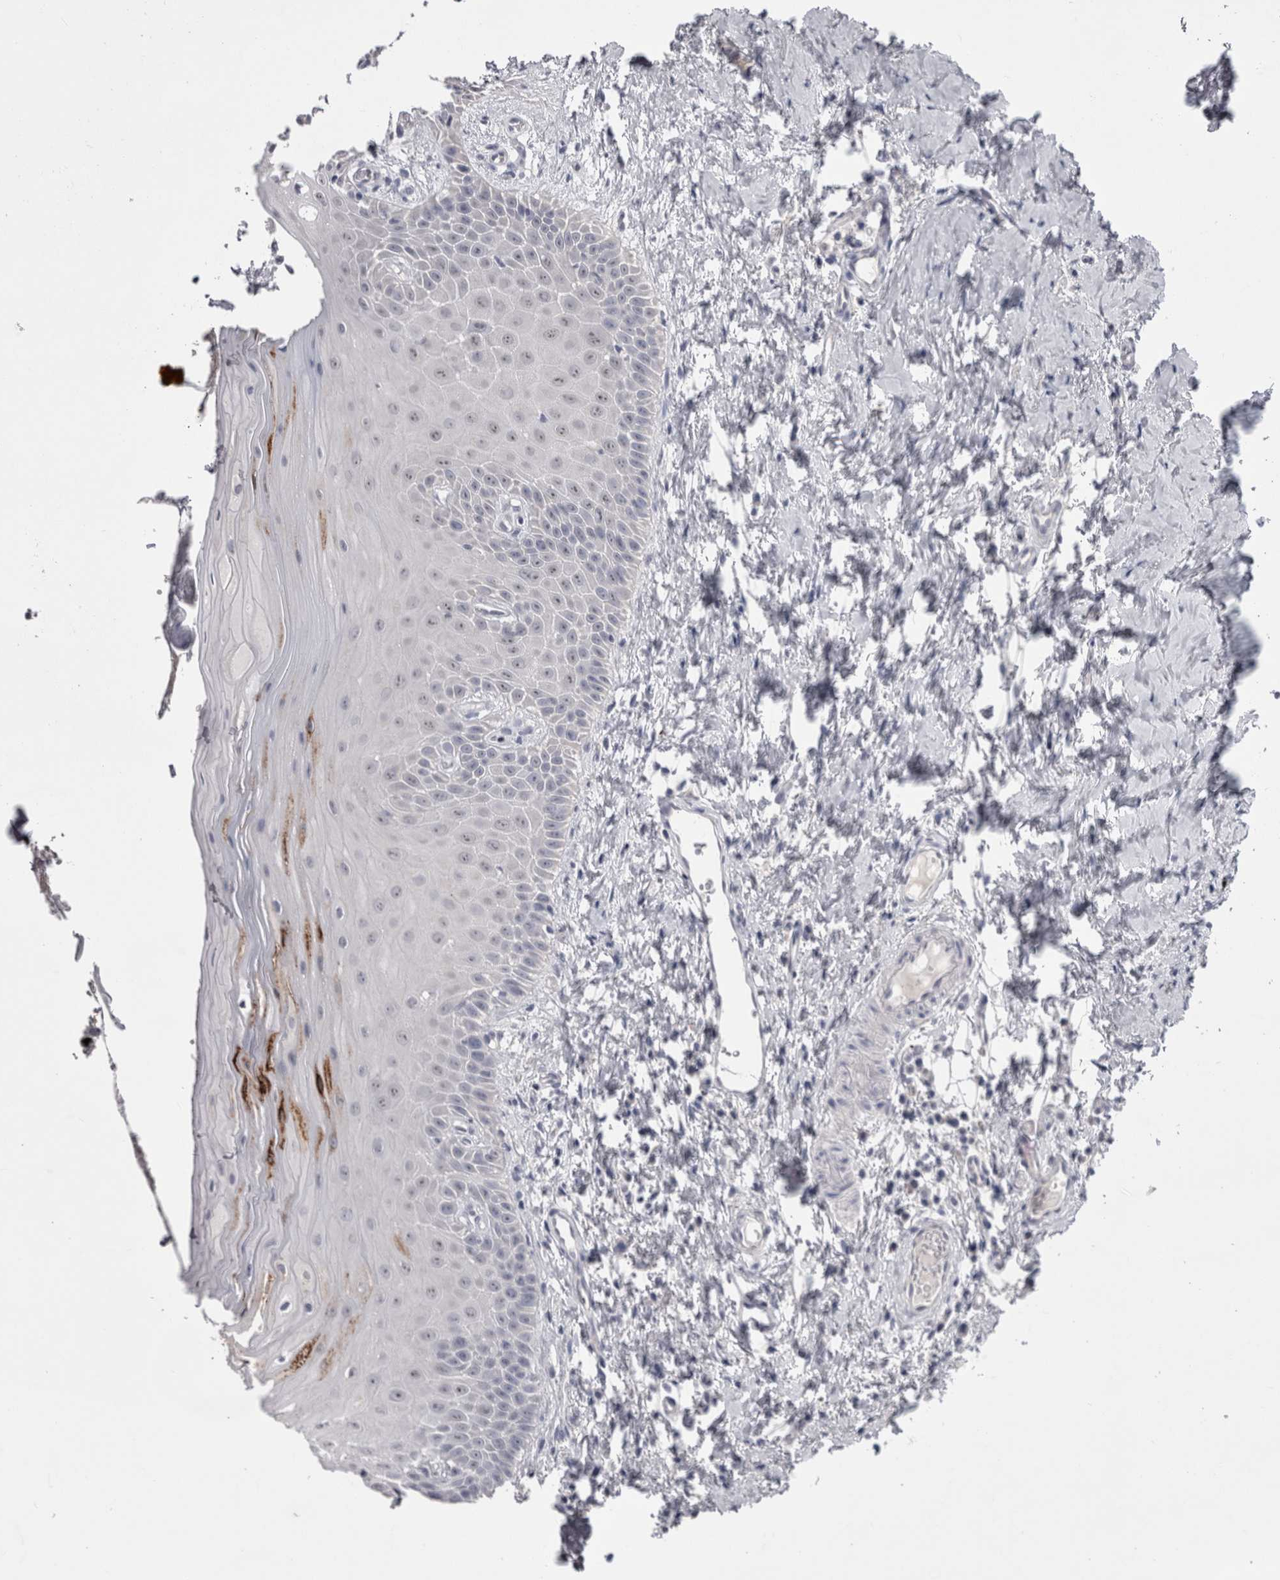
{"staining": {"intensity": "strong", "quantity": "<25%", "location": "cytoplasmic/membranous"}, "tissue": "oral mucosa", "cell_type": "Squamous epithelial cells", "image_type": "normal", "snomed": [{"axis": "morphology", "description": "Normal tissue, NOS"}, {"axis": "topography", "description": "Oral tissue"}], "caption": "Immunohistochemical staining of benign oral mucosa displays strong cytoplasmic/membranous protein positivity in approximately <25% of squamous epithelial cells.", "gene": "PWP2", "patient": {"sex": "male", "age": 66}}